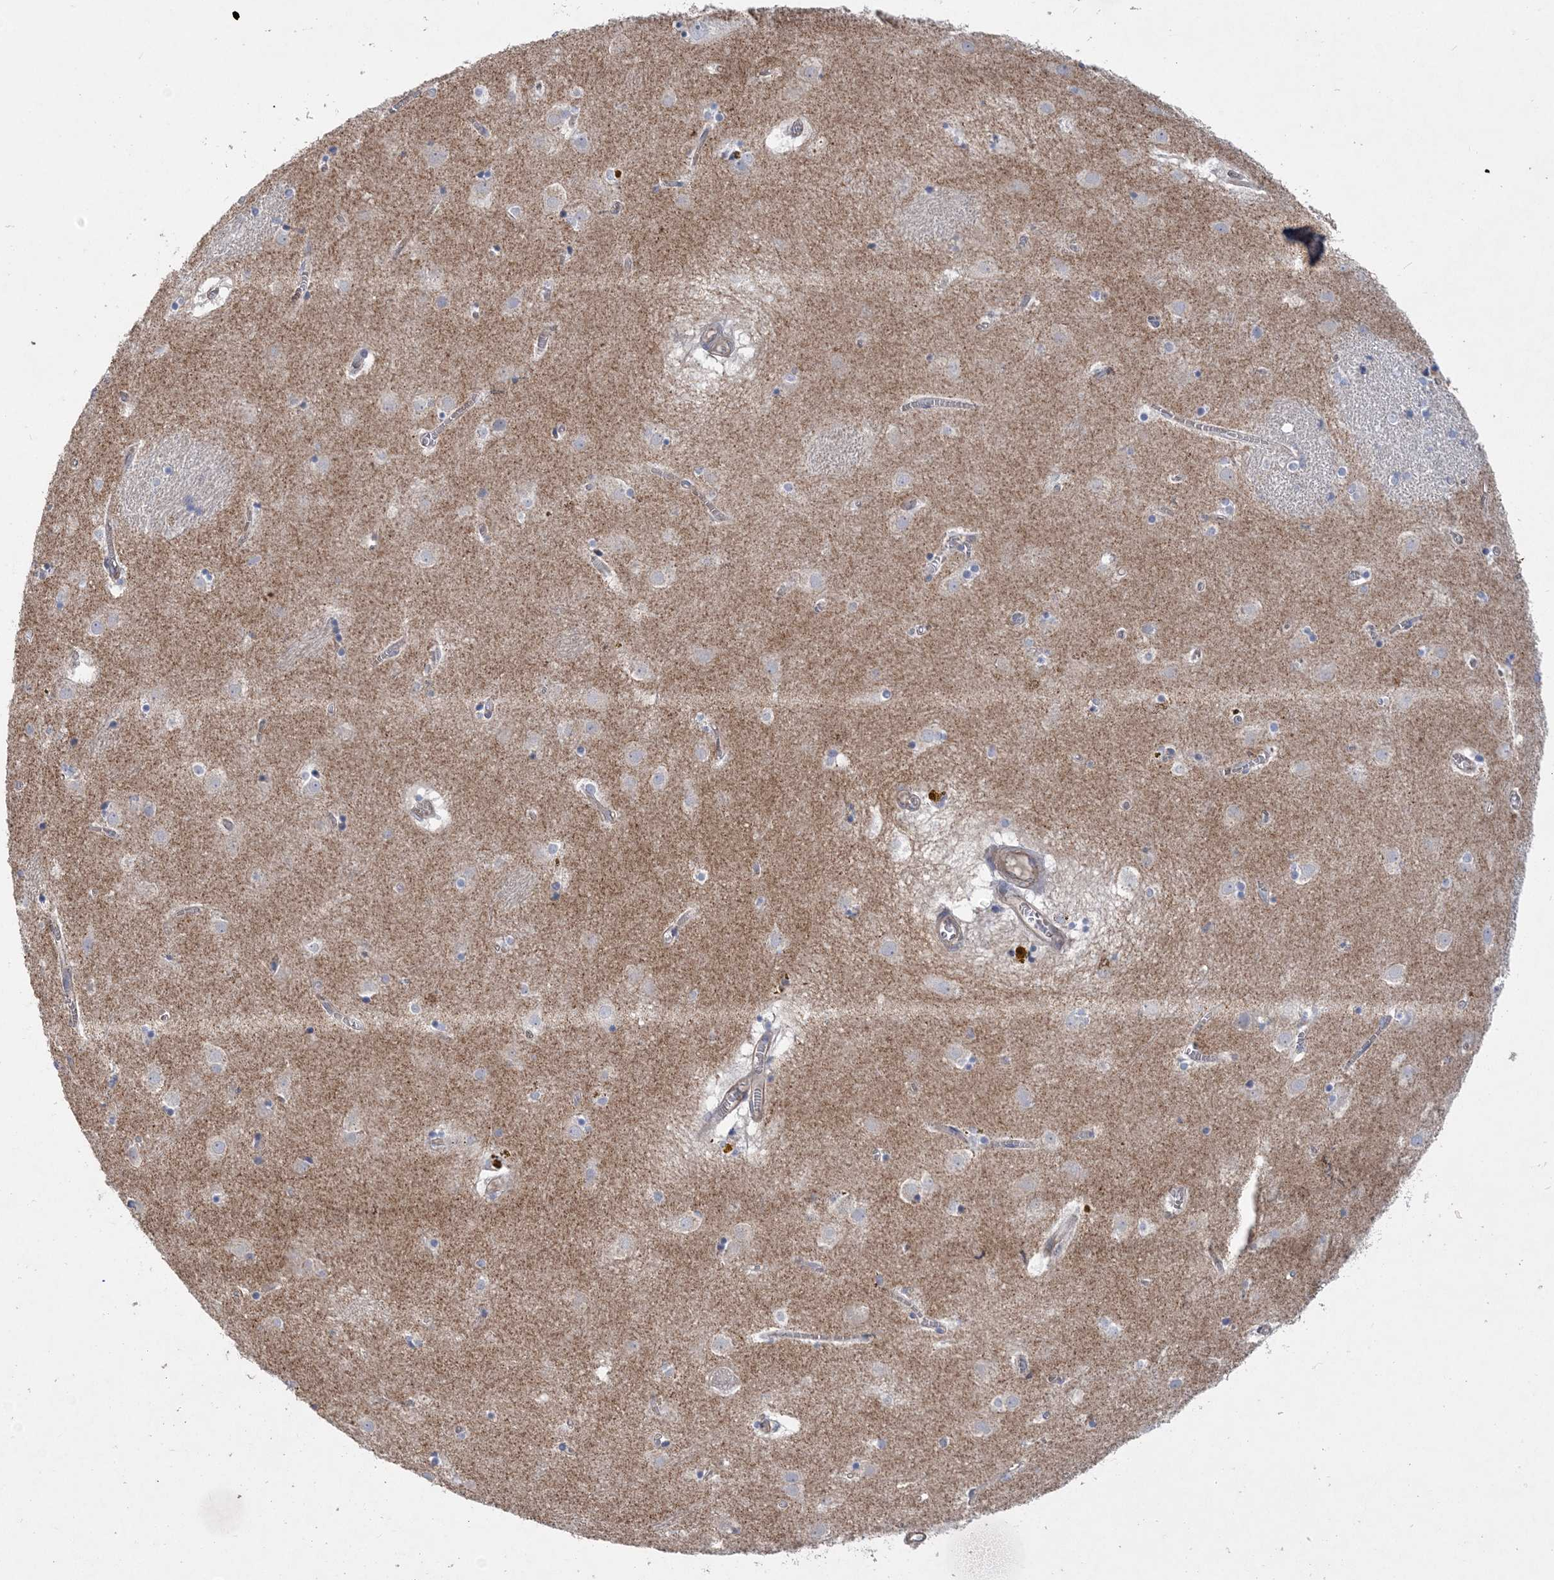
{"staining": {"intensity": "negative", "quantity": "none", "location": "none"}, "tissue": "caudate", "cell_type": "Glial cells", "image_type": "normal", "snomed": [{"axis": "morphology", "description": "Normal tissue, NOS"}, {"axis": "topography", "description": "Lateral ventricle wall"}], "caption": "This is an IHC micrograph of unremarkable caudate. There is no expression in glial cells.", "gene": "PIGC", "patient": {"sex": "male", "age": 70}}